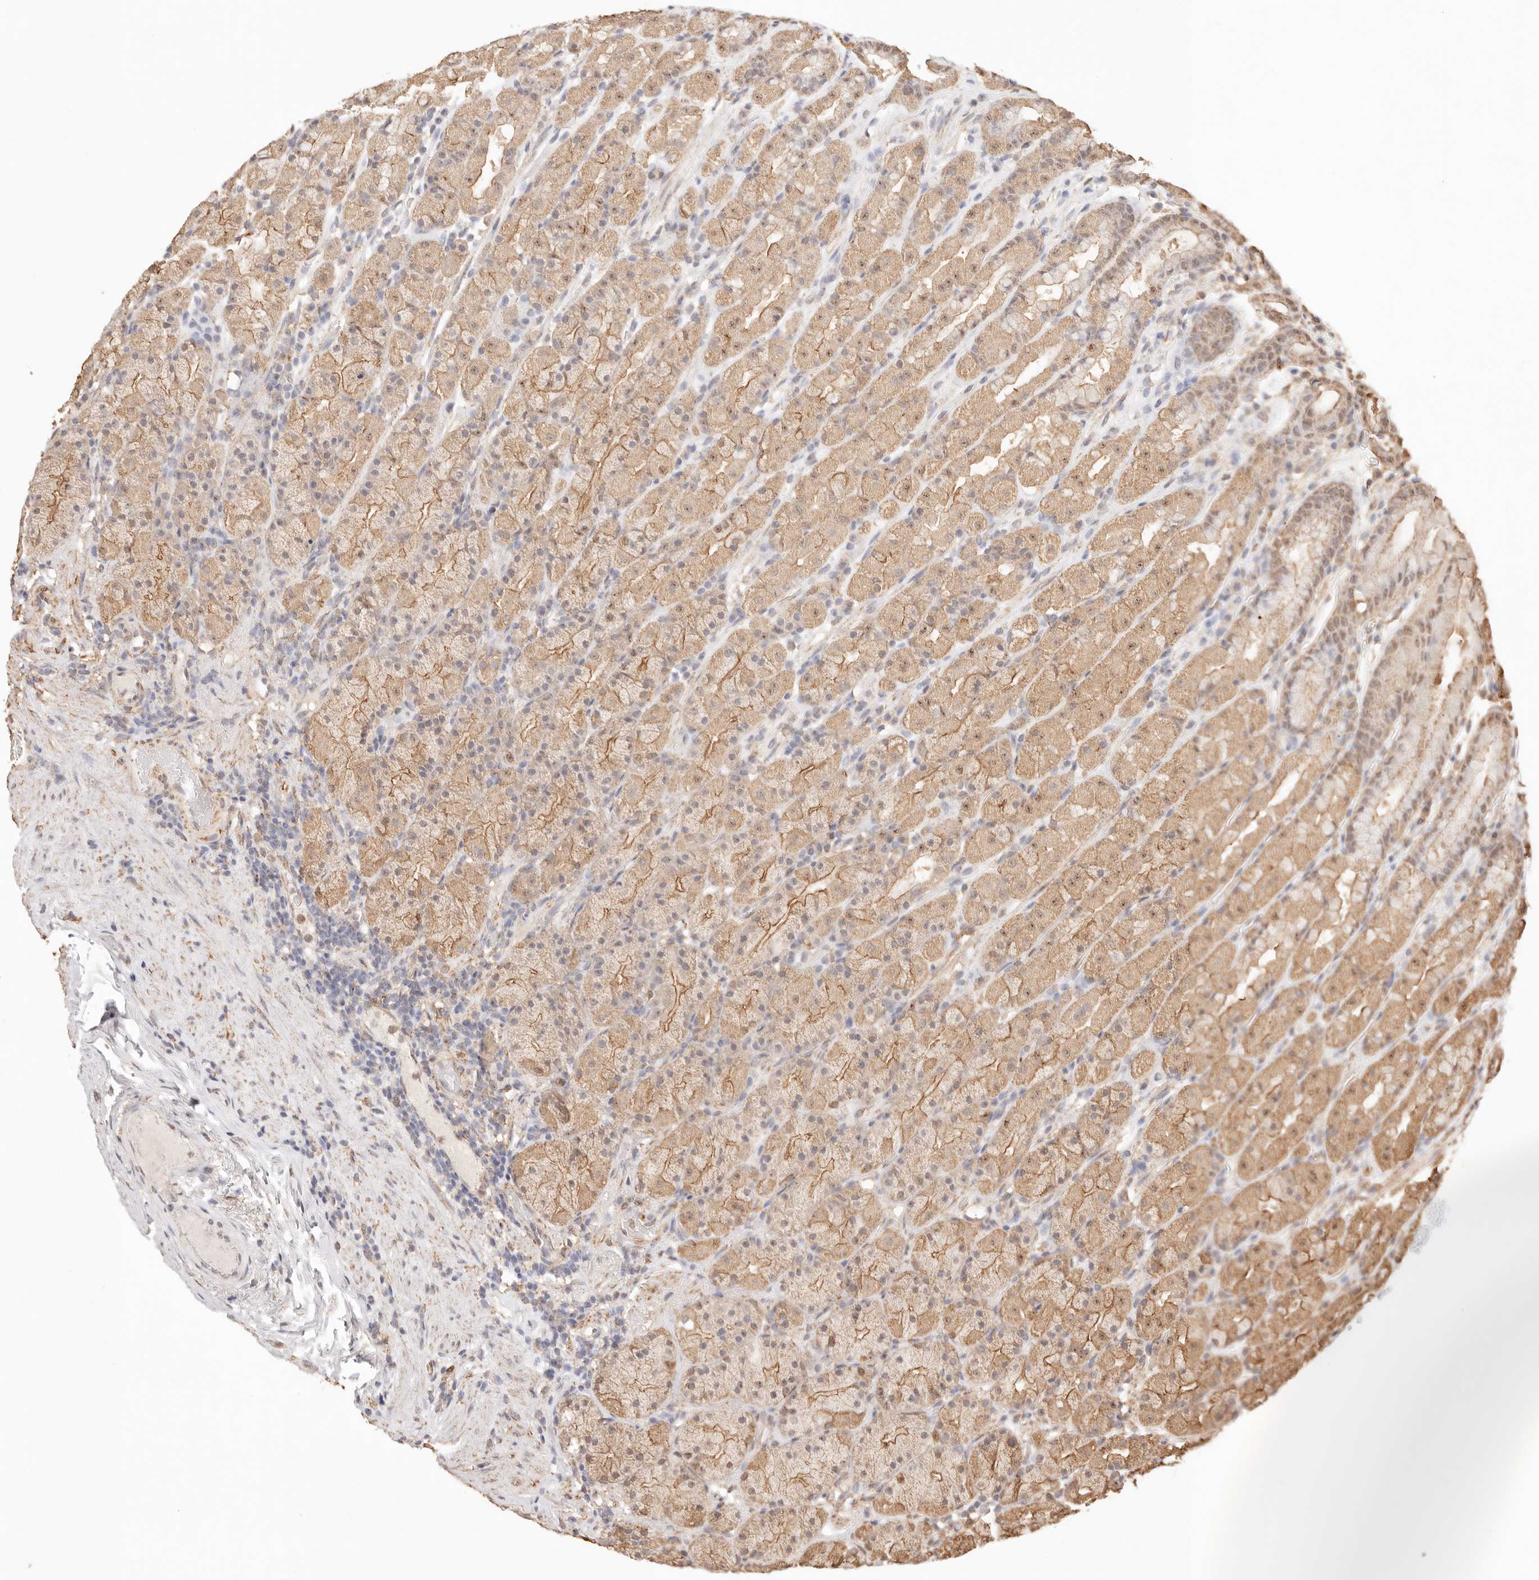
{"staining": {"intensity": "moderate", "quantity": ">75%", "location": "cytoplasmic/membranous"}, "tissue": "stomach", "cell_type": "Glandular cells", "image_type": "normal", "snomed": [{"axis": "morphology", "description": "Normal tissue, NOS"}, {"axis": "topography", "description": "Stomach, upper"}], "caption": "Immunohistochemistry (IHC) of normal stomach reveals medium levels of moderate cytoplasmic/membranous expression in about >75% of glandular cells. (DAB (3,3'-diaminobenzidine) = brown stain, brightfield microscopy at high magnification).", "gene": "IL1R2", "patient": {"sex": "male", "age": 68}}